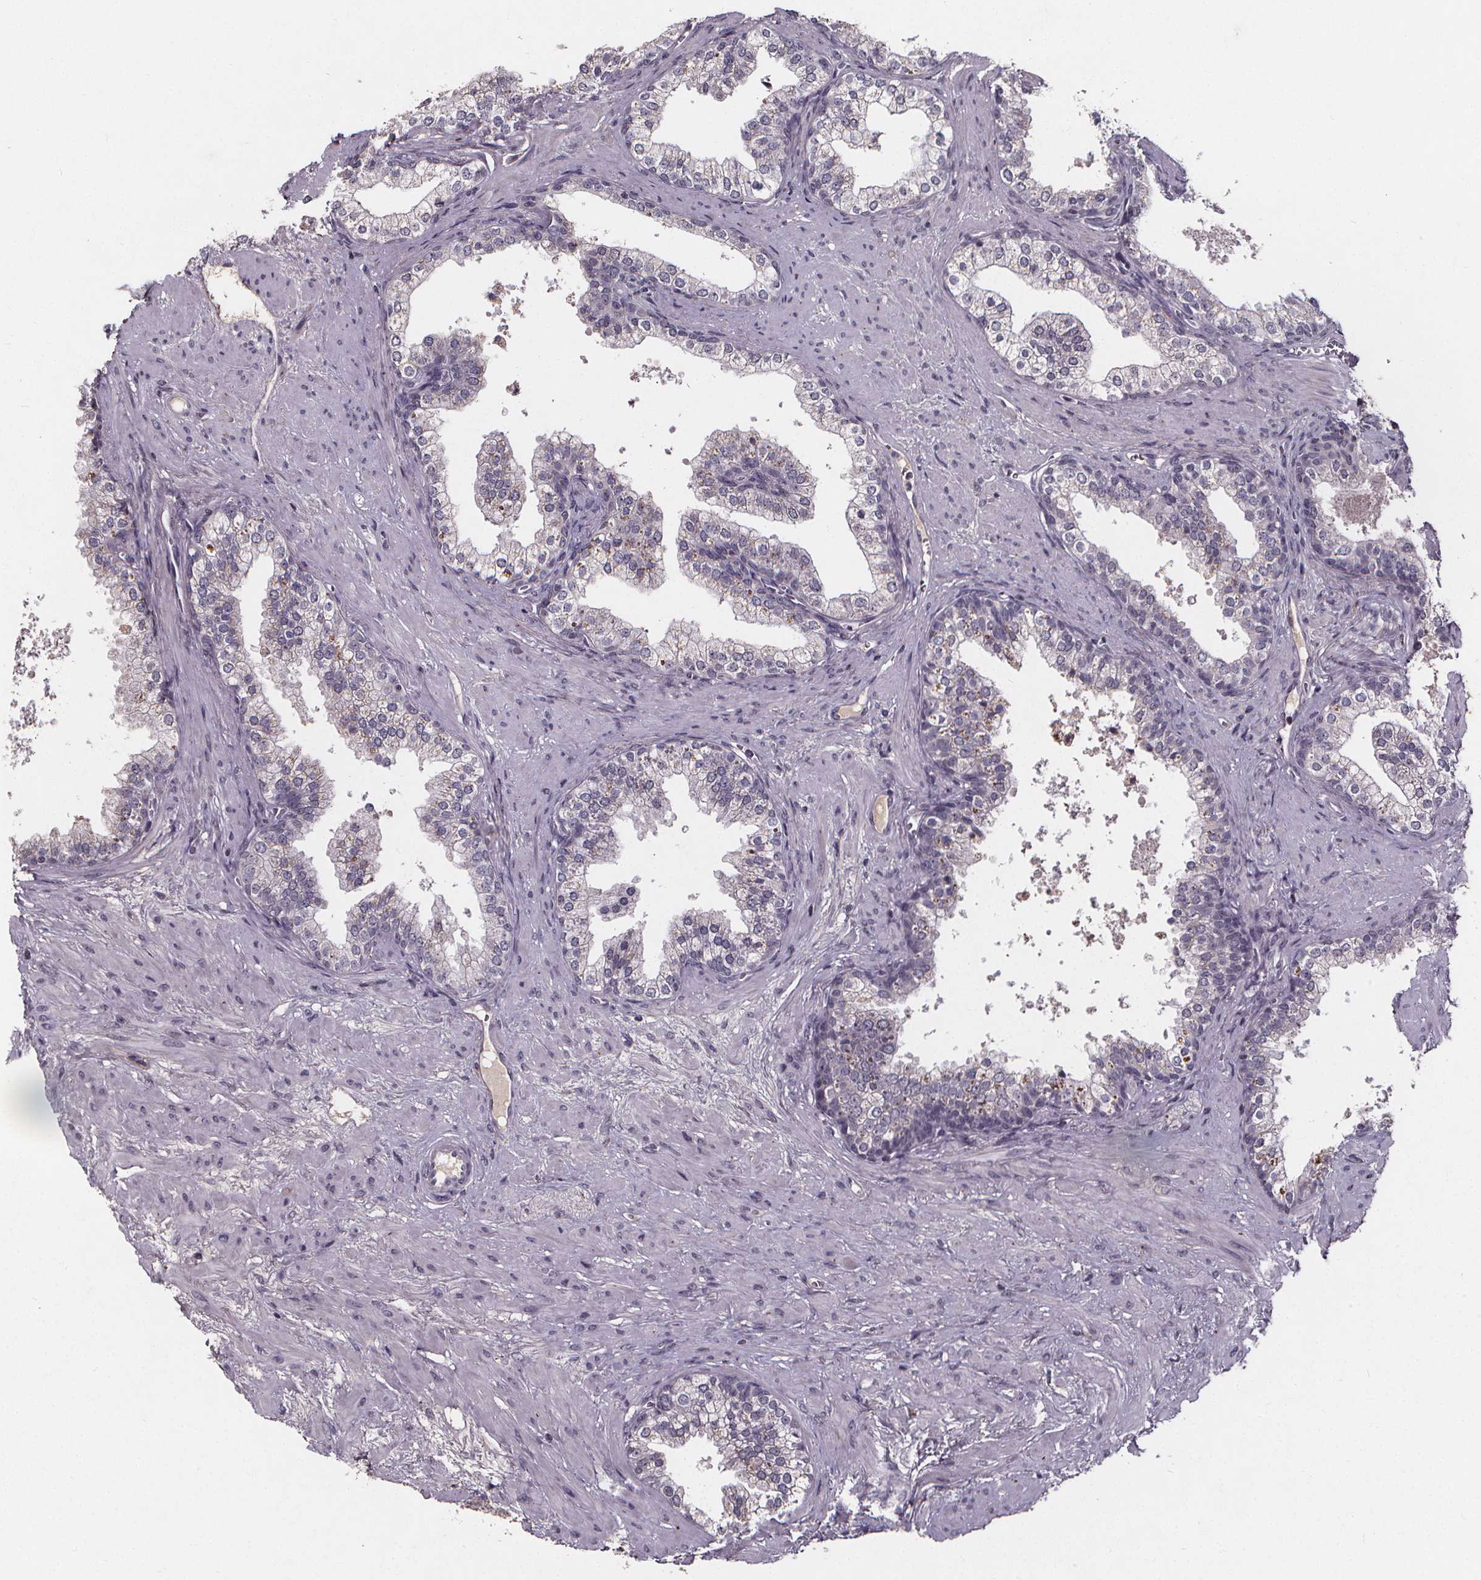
{"staining": {"intensity": "negative", "quantity": "none", "location": "none"}, "tissue": "prostate", "cell_type": "Glandular cells", "image_type": "normal", "snomed": [{"axis": "morphology", "description": "Normal tissue, NOS"}, {"axis": "topography", "description": "Prostate"}], "caption": "Immunohistochemistry (IHC) of unremarkable prostate exhibits no staining in glandular cells. (Brightfield microscopy of DAB immunohistochemistry (IHC) at high magnification).", "gene": "SPAG8", "patient": {"sex": "male", "age": 79}}